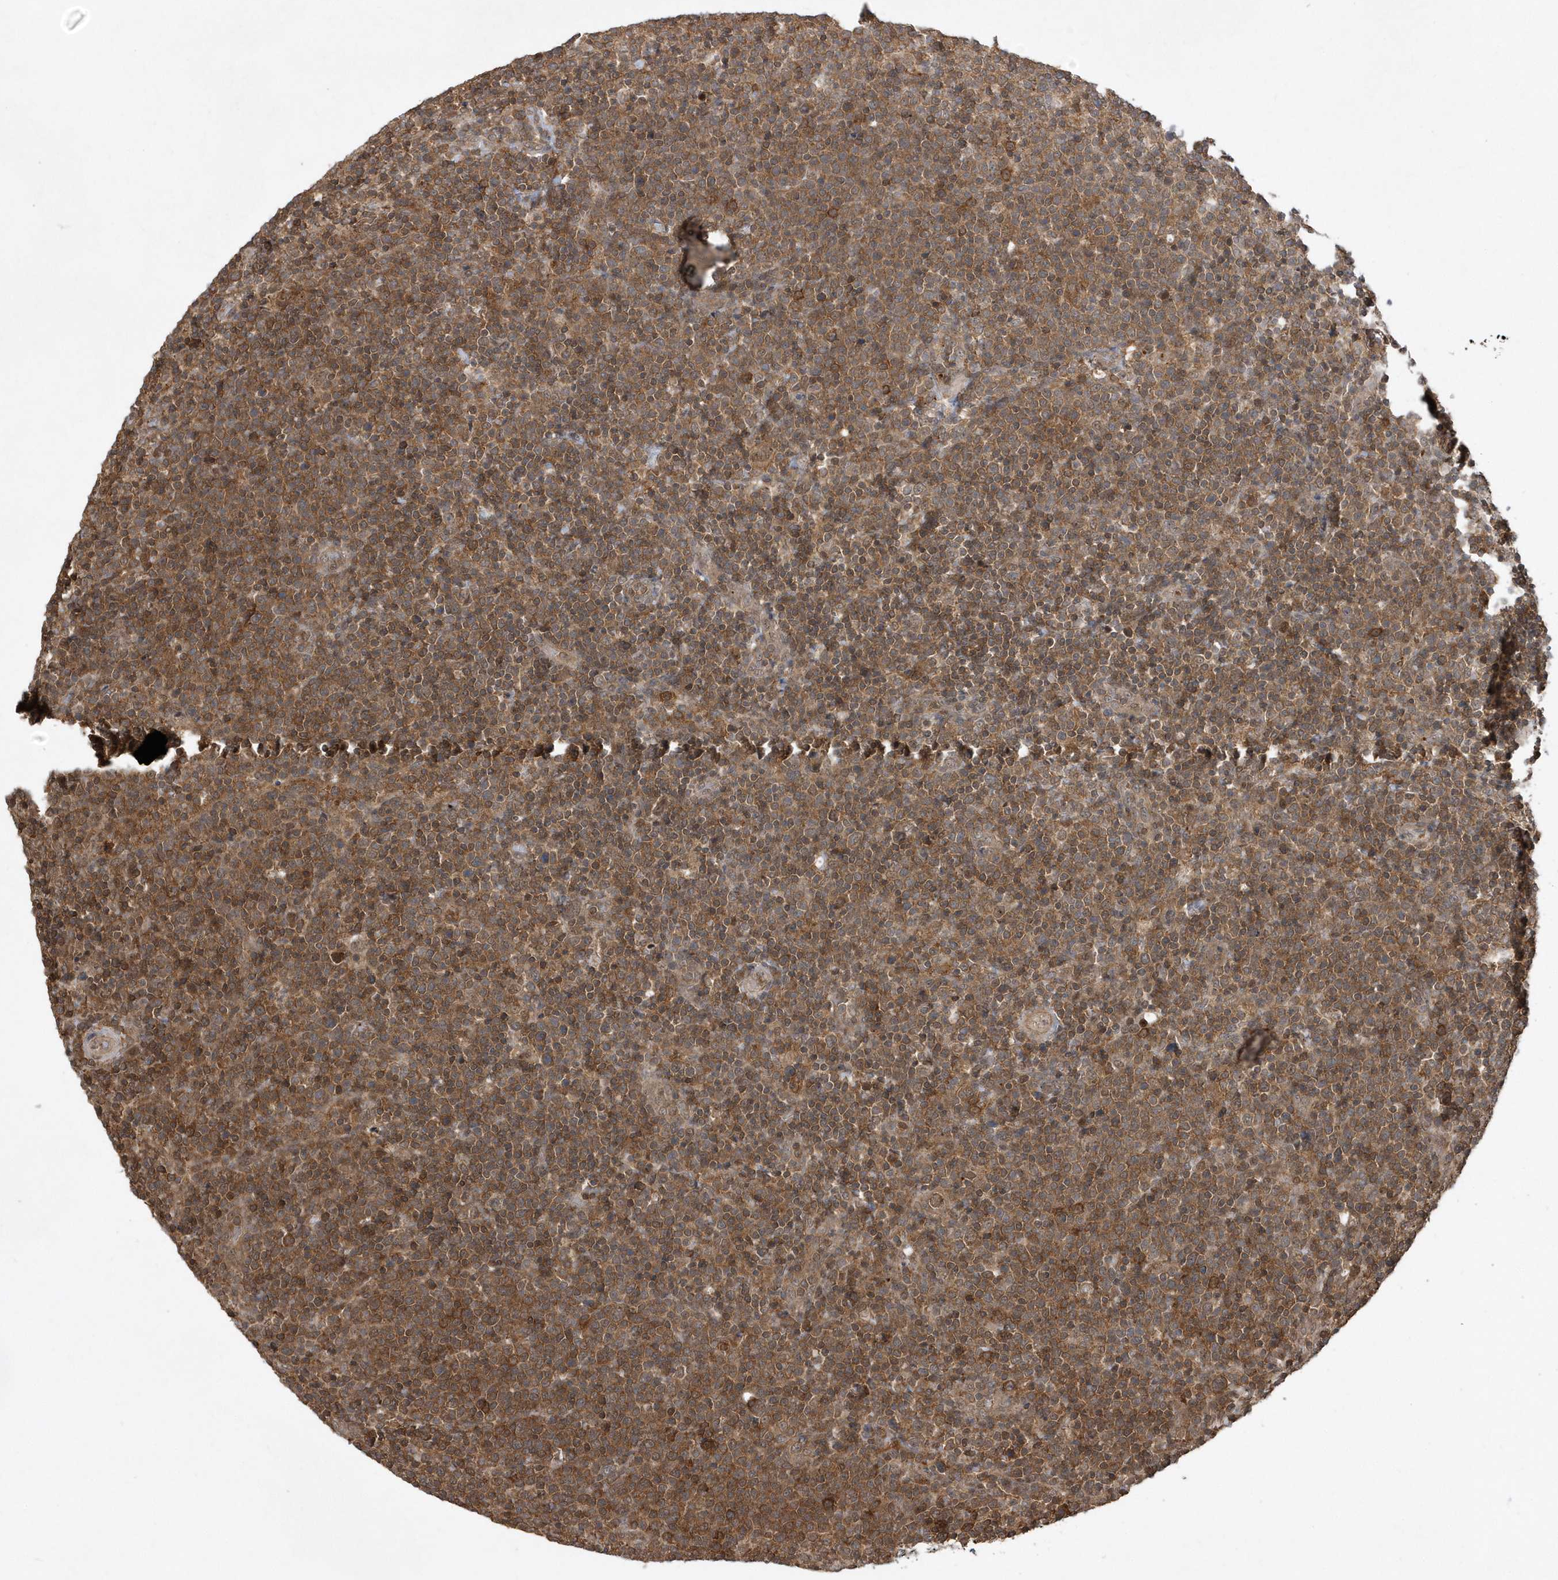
{"staining": {"intensity": "moderate", "quantity": ">75%", "location": "cytoplasmic/membranous"}, "tissue": "lymphoma", "cell_type": "Tumor cells", "image_type": "cancer", "snomed": [{"axis": "morphology", "description": "Malignant lymphoma, non-Hodgkin's type, High grade"}, {"axis": "topography", "description": "Lymph node"}], "caption": "High-grade malignant lymphoma, non-Hodgkin's type was stained to show a protein in brown. There is medium levels of moderate cytoplasmic/membranous staining in approximately >75% of tumor cells.", "gene": "ACYP1", "patient": {"sex": "male", "age": 61}}